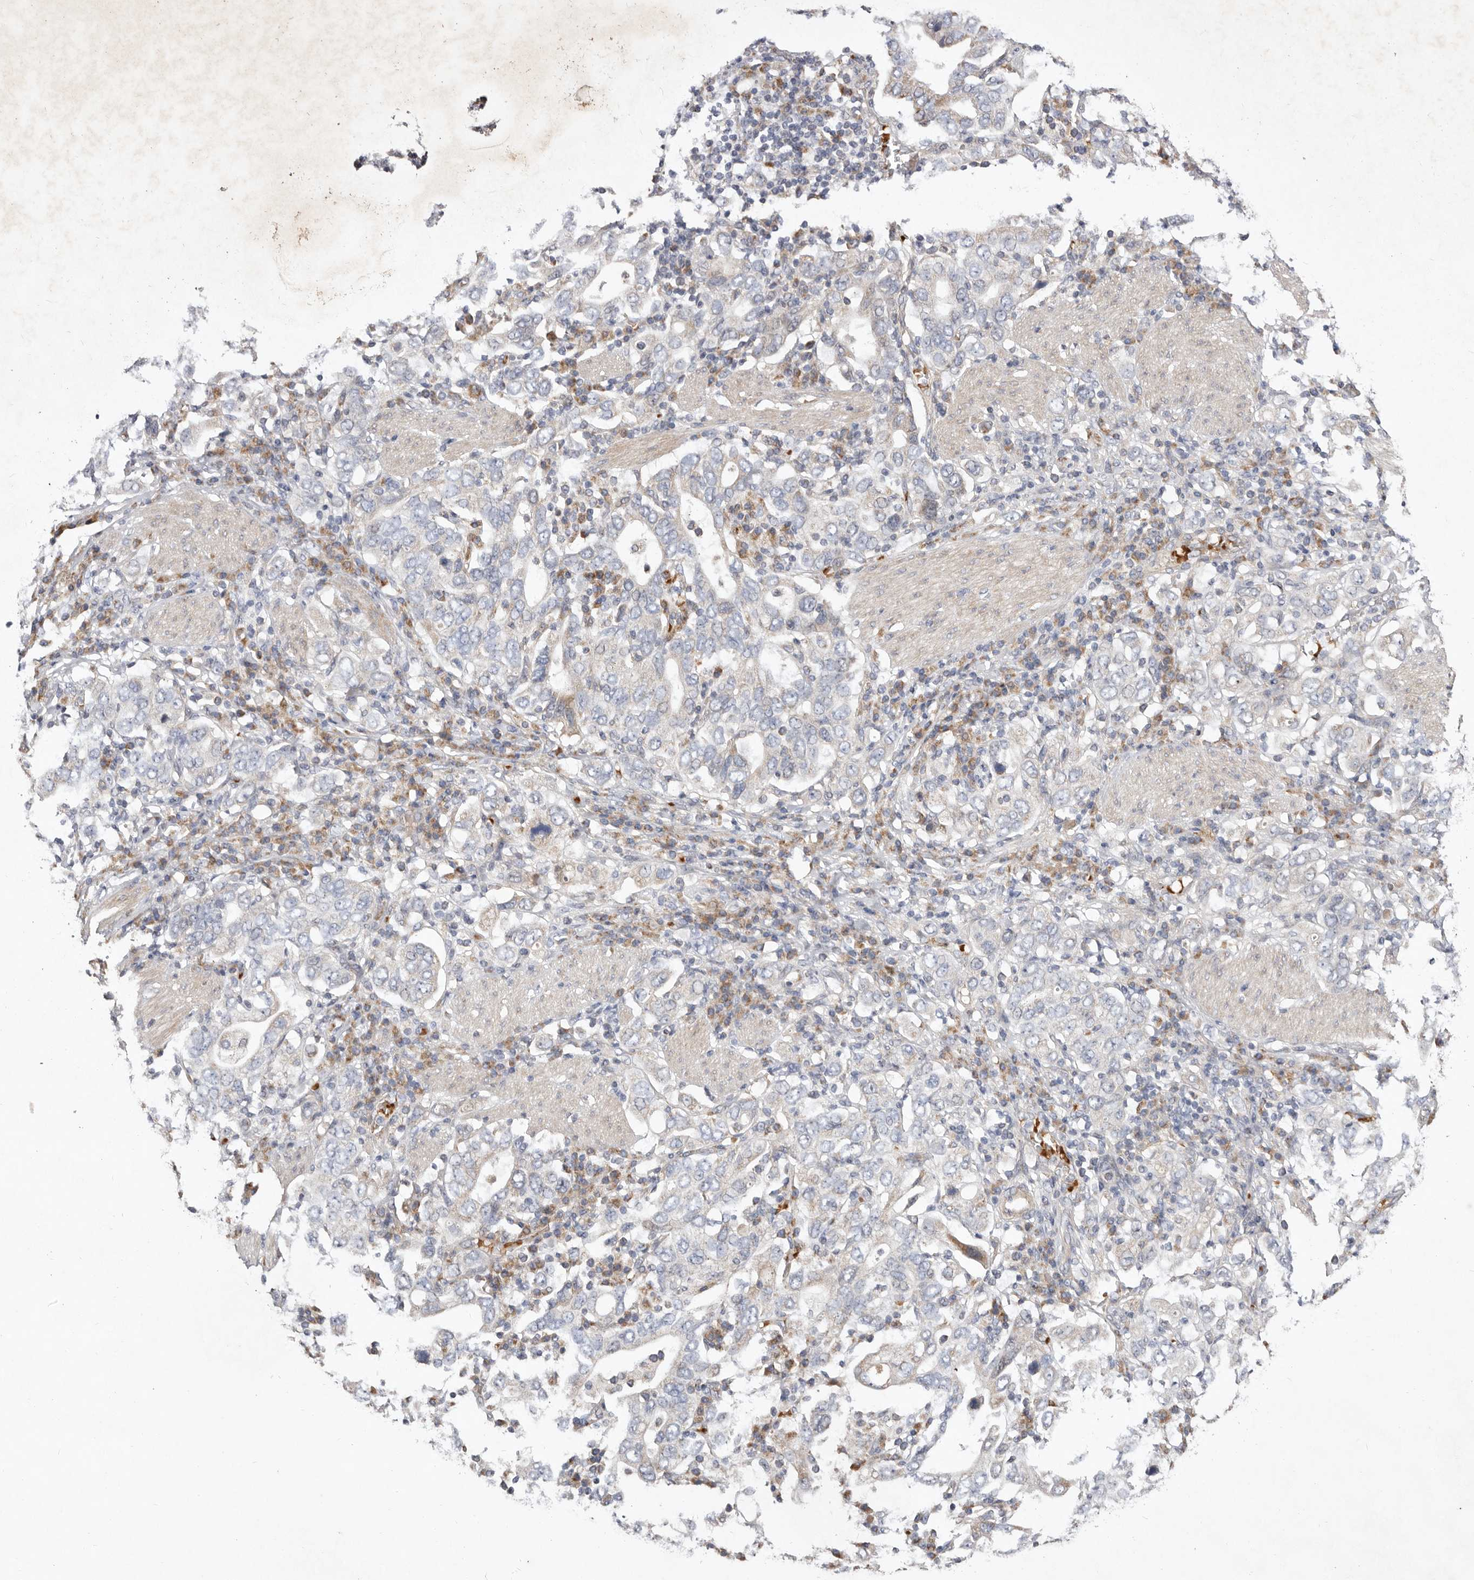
{"staining": {"intensity": "negative", "quantity": "none", "location": "none"}, "tissue": "stomach cancer", "cell_type": "Tumor cells", "image_type": "cancer", "snomed": [{"axis": "morphology", "description": "Adenocarcinoma, NOS"}, {"axis": "topography", "description": "Stomach, upper"}], "caption": "Immunohistochemistry (IHC) image of neoplastic tissue: human stomach cancer stained with DAB demonstrates no significant protein positivity in tumor cells. The staining was performed using DAB to visualize the protein expression in brown, while the nuclei were stained in blue with hematoxylin (Magnification: 20x).", "gene": "SLC25A20", "patient": {"sex": "male", "age": 62}}